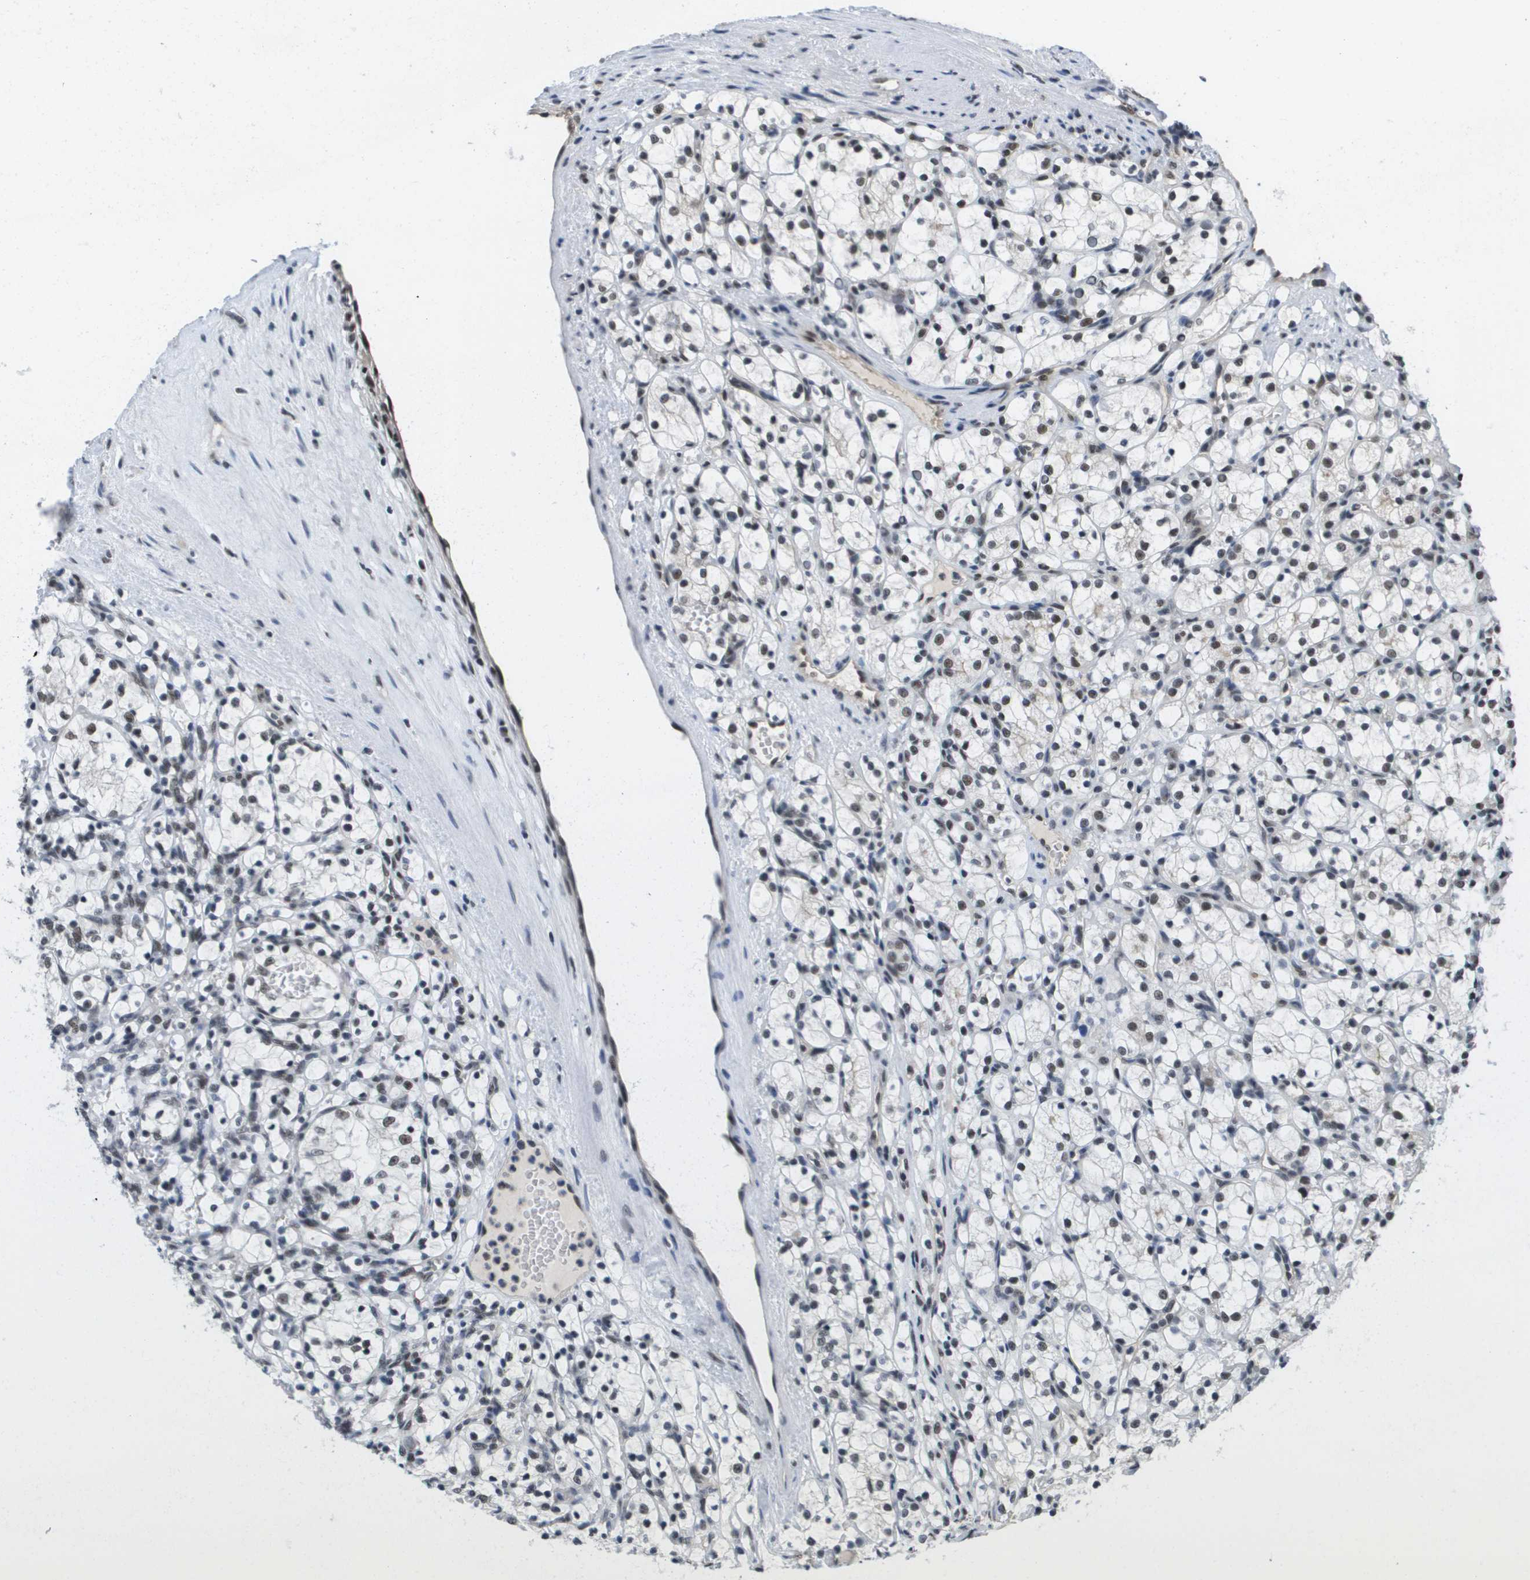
{"staining": {"intensity": "weak", "quantity": "<25%", "location": "nuclear"}, "tissue": "renal cancer", "cell_type": "Tumor cells", "image_type": "cancer", "snomed": [{"axis": "morphology", "description": "Adenocarcinoma, NOS"}, {"axis": "topography", "description": "Kidney"}], "caption": "A high-resolution image shows immunohistochemistry (IHC) staining of adenocarcinoma (renal), which shows no significant positivity in tumor cells.", "gene": "ISY1", "patient": {"sex": "female", "age": 69}}